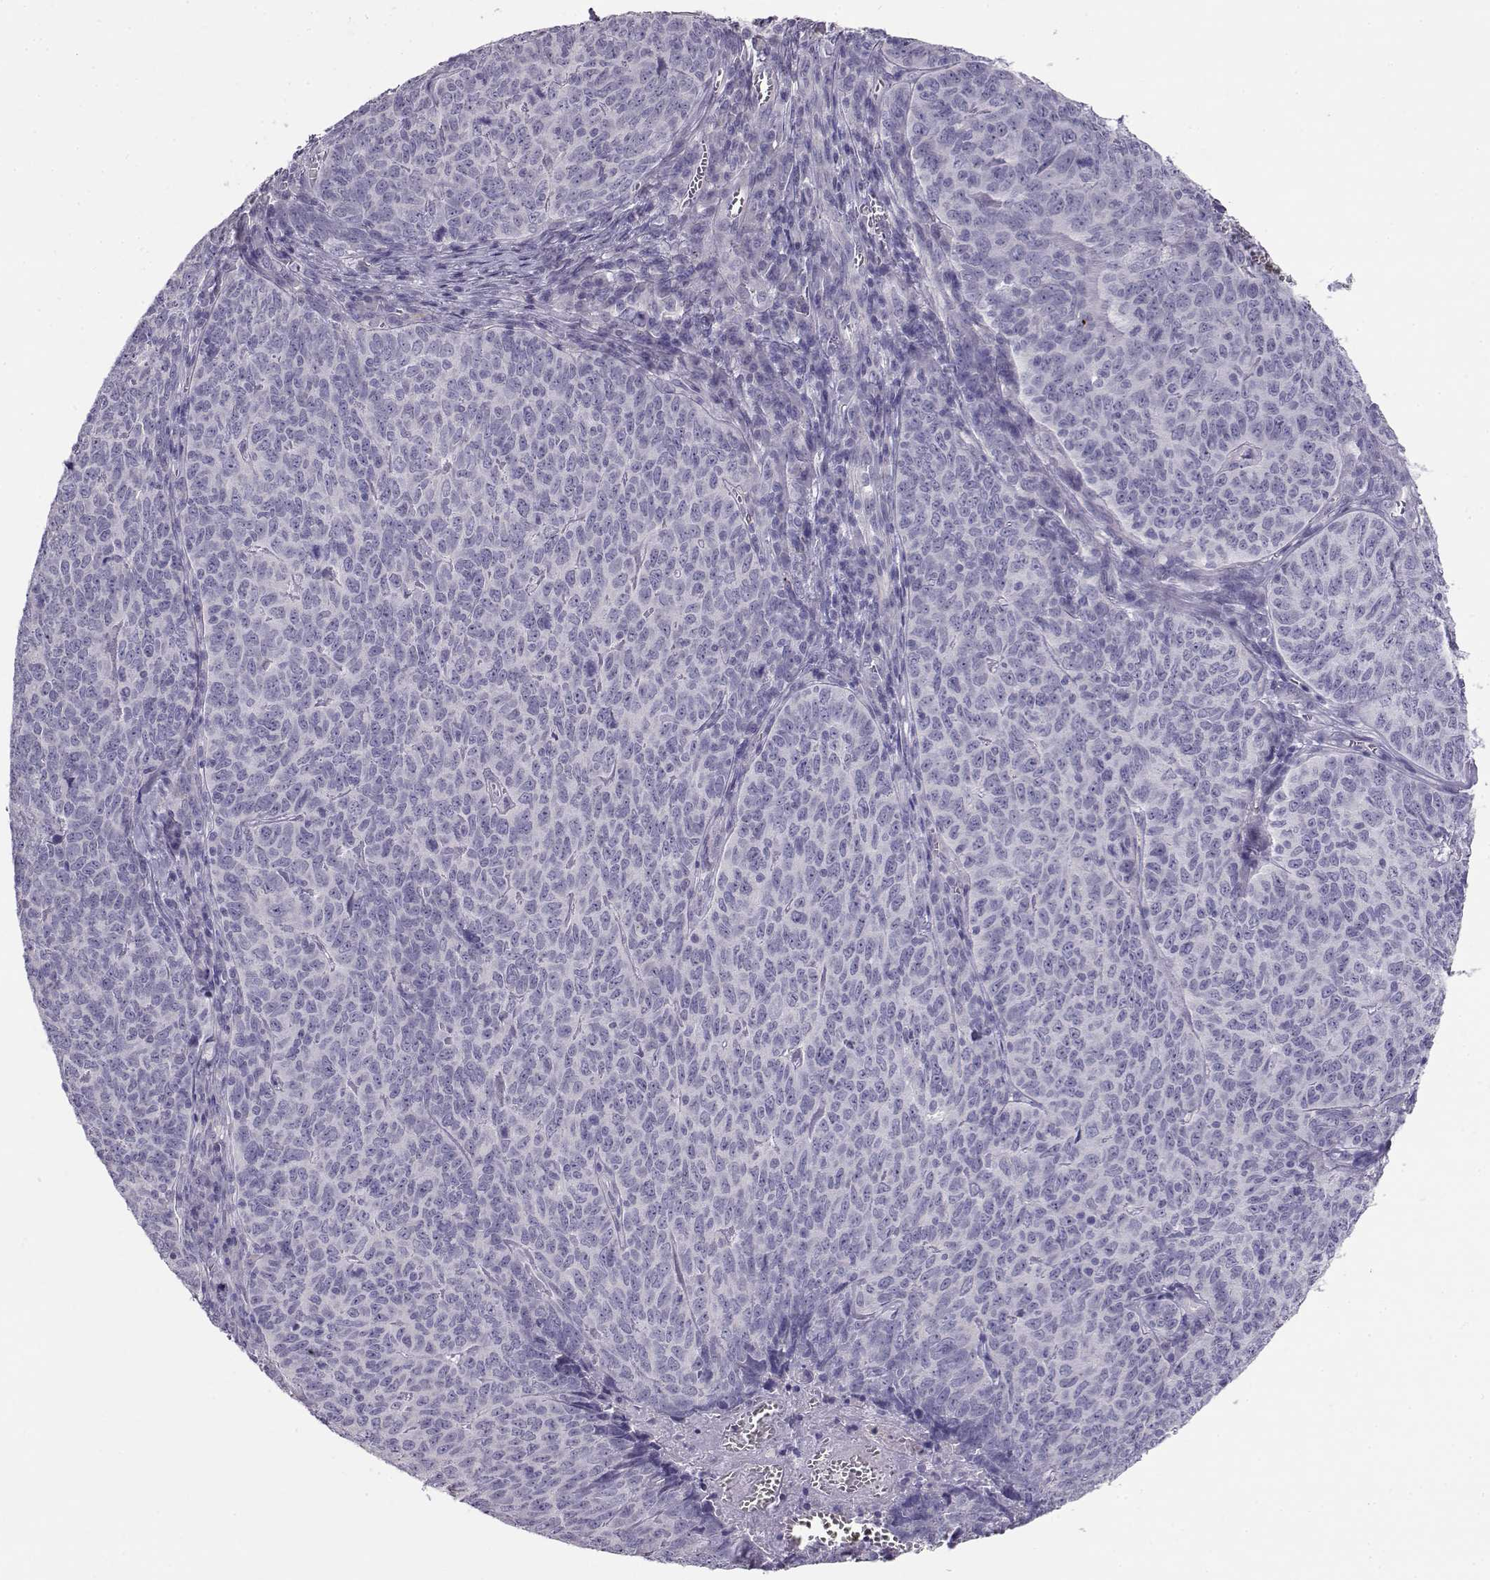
{"staining": {"intensity": "negative", "quantity": "none", "location": "none"}, "tissue": "skin cancer", "cell_type": "Tumor cells", "image_type": "cancer", "snomed": [{"axis": "morphology", "description": "Squamous cell carcinoma, NOS"}, {"axis": "topography", "description": "Skin"}, {"axis": "topography", "description": "Anal"}], "caption": "A high-resolution image shows IHC staining of squamous cell carcinoma (skin), which reveals no significant expression in tumor cells.", "gene": "ENDOU", "patient": {"sex": "female", "age": 51}}